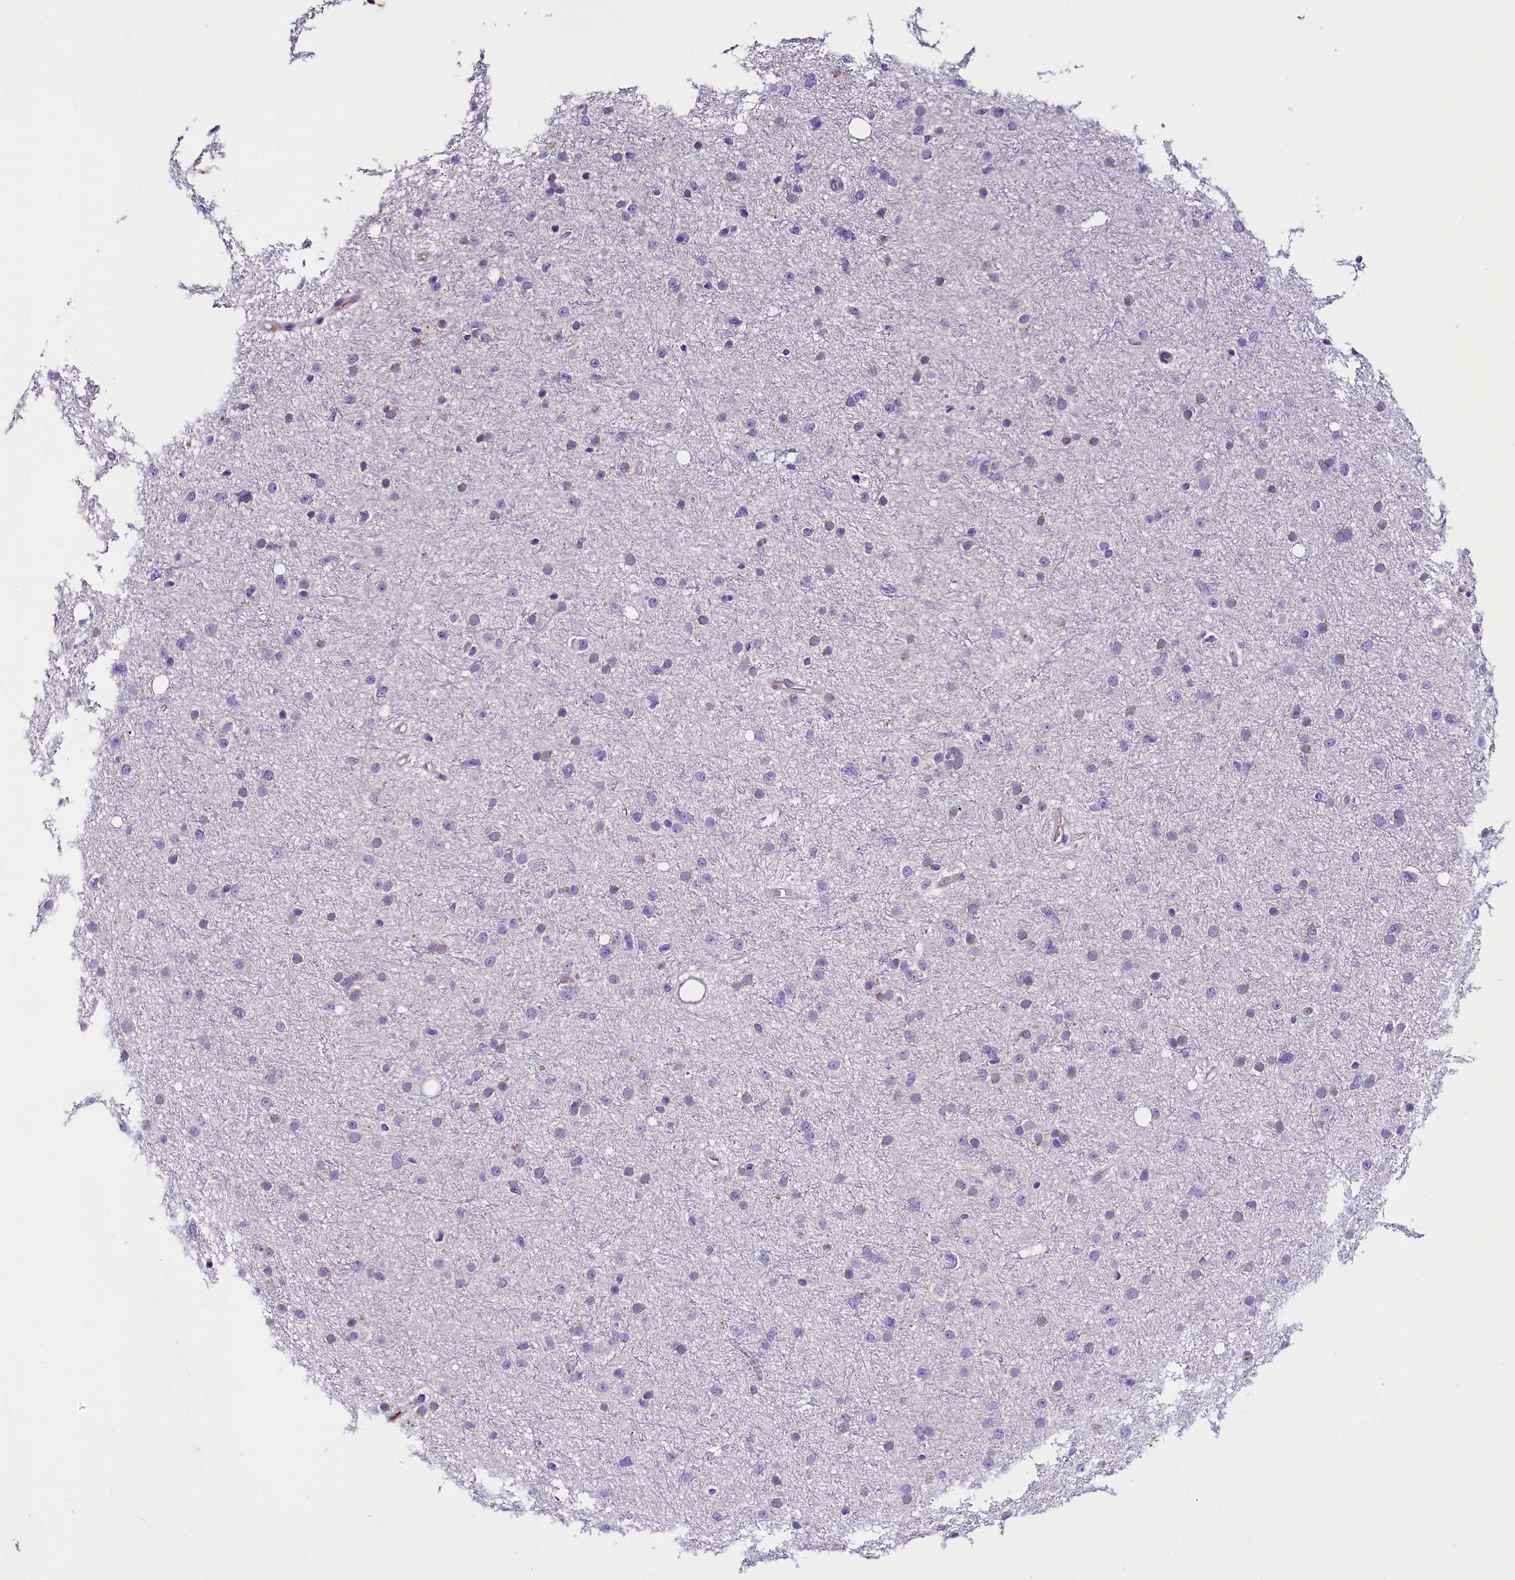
{"staining": {"intensity": "negative", "quantity": "none", "location": "none"}, "tissue": "glioma", "cell_type": "Tumor cells", "image_type": "cancer", "snomed": [{"axis": "morphology", "description": "Glioma, malignant, Low grade"}, {"axis": "topography", "description": "Cerebral cortex"}], "caption": "IHC histopathology image of human glioma stained for a protein (brown), which demonstrates no positivity in tumor cells.", "gene": "MEX3B", "patient": {"sex": "female", "age": 39}}